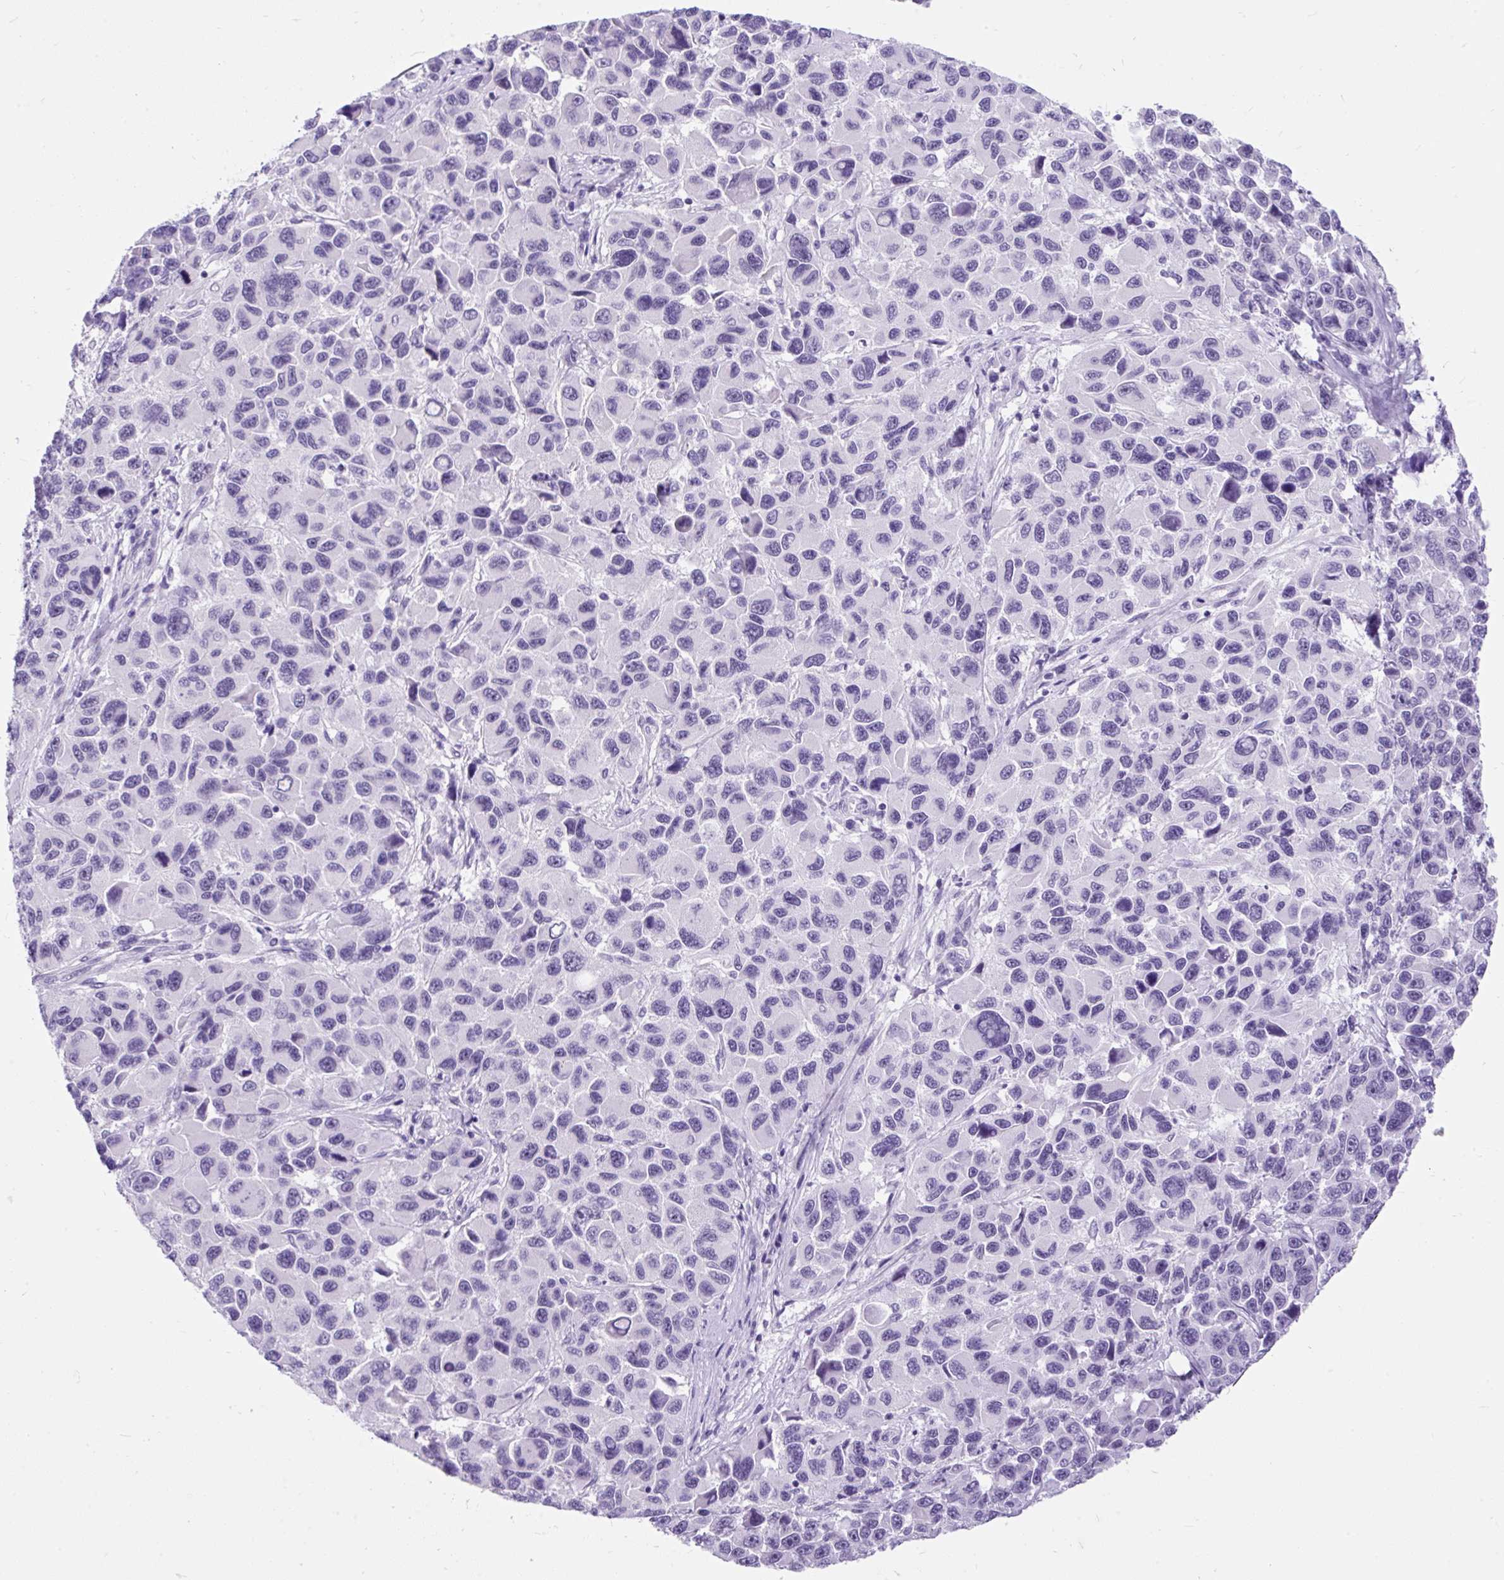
{"staining": {"intensity": "negative", "quantity": "none", "location": "none"}, "tissue": "melanoma", "cell_type": "Tumor cells", "image_type": "cancer", "snomed": [{"axis": "morphology", "description": "Malignant melanoma, NOS"}, {"axis": "topography", "description": "Skin"}], "caption": "Tumor cells show no significant protein staining in malignant melanoma.", "gene": "SCGB1A1", "patient": {"sex": "male", "age": 53}}